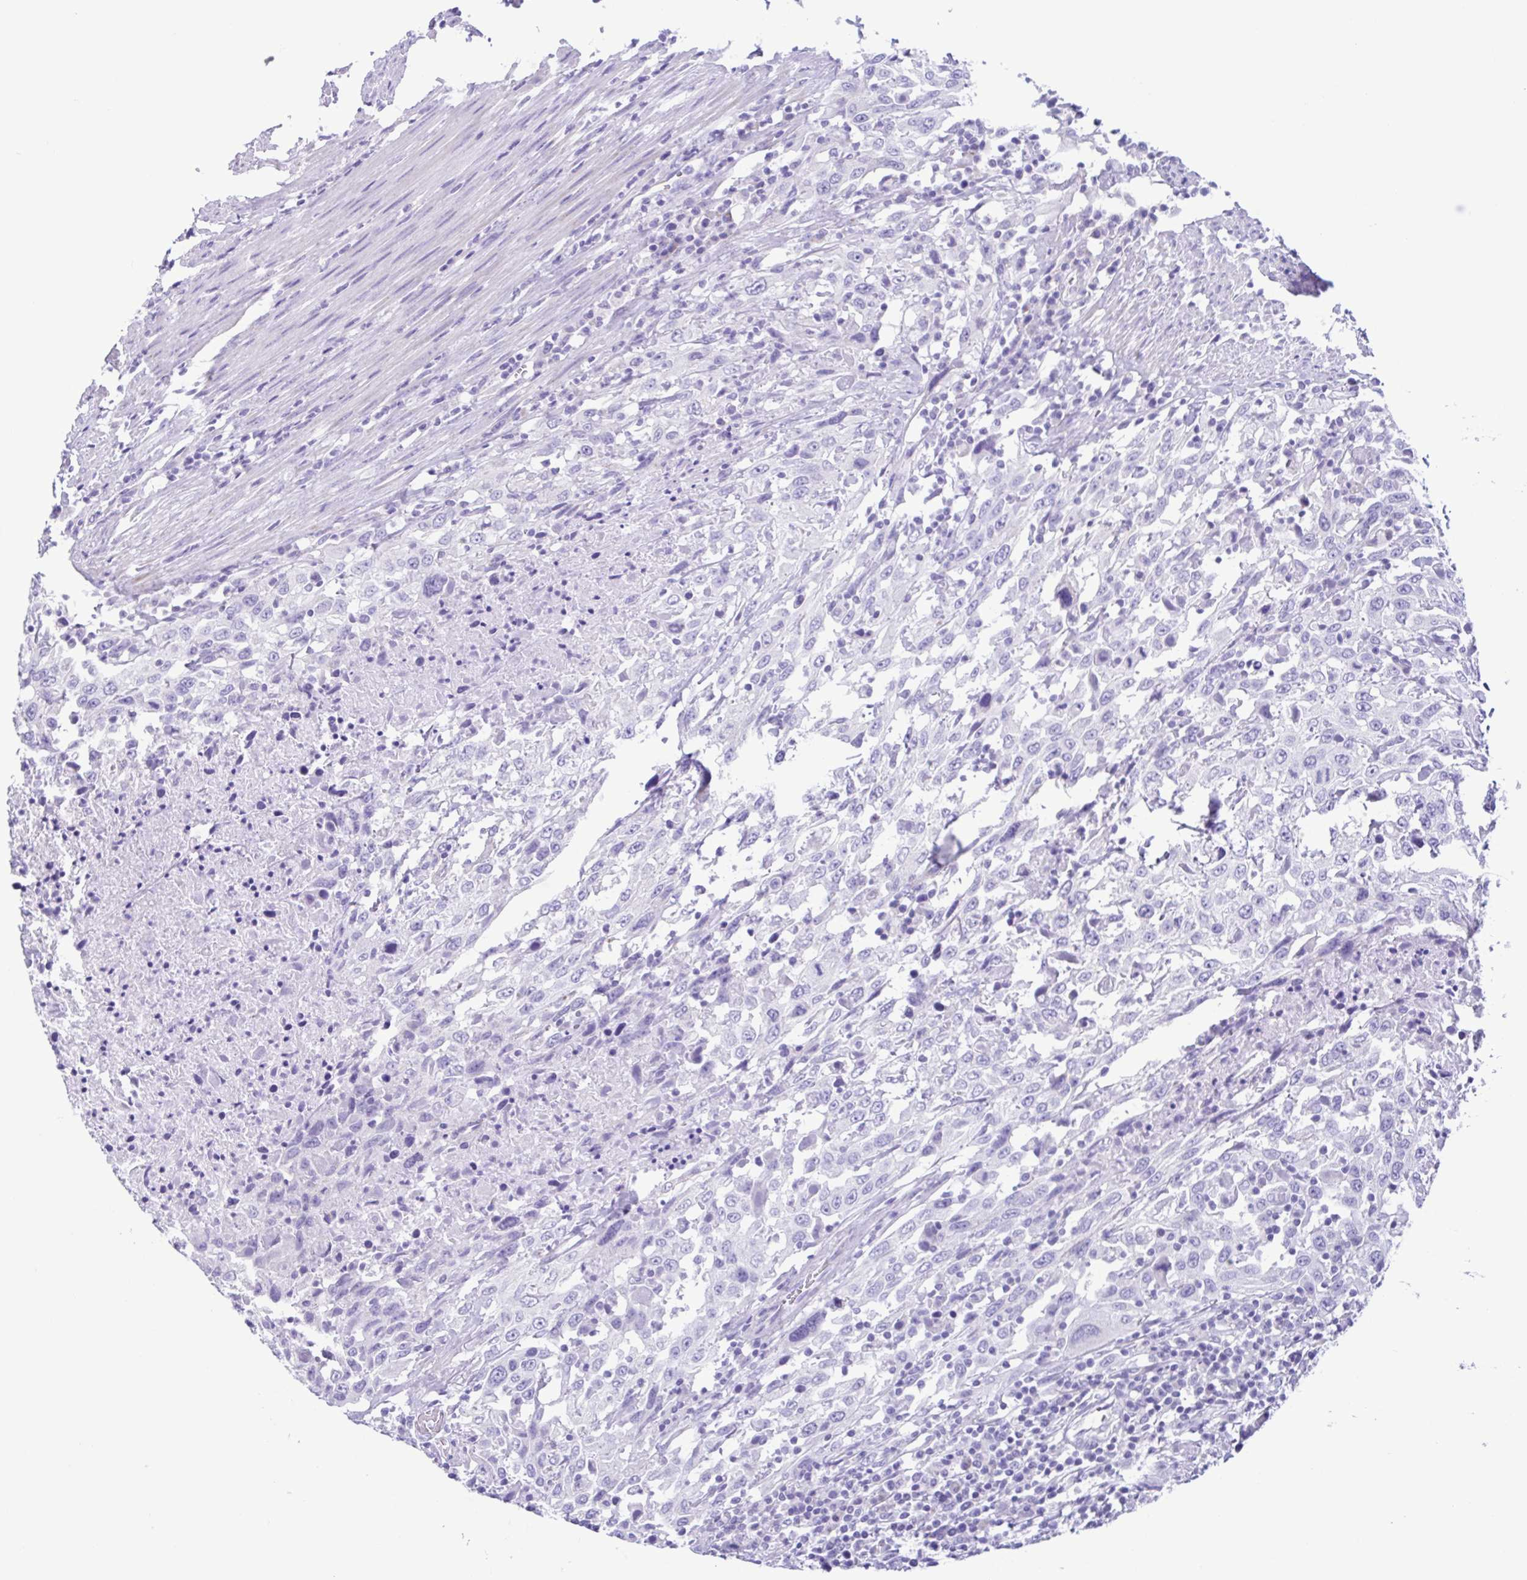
{"staining": {"intensity": "negative", "quantity": "none", "location": "none"}, "tissue": "urothelial cancer", "cell_type": "Tumor cells", "image_type": "cancer", "snomed": [{"axis": "morphology", "description": "Urothelial carcinoma, High grade"}, {"axis": "topography", "description": "Urinary bladder"}], "caption": "Tumor cells show no significant expression in high-grade urothelial carcinoma. (DAB (3,3'-diaminobenzidine) immunohistochemistry (IHC), high magnification).", "gene": "ACTRT3", "patient": {"sex": "male", "age": 61}}